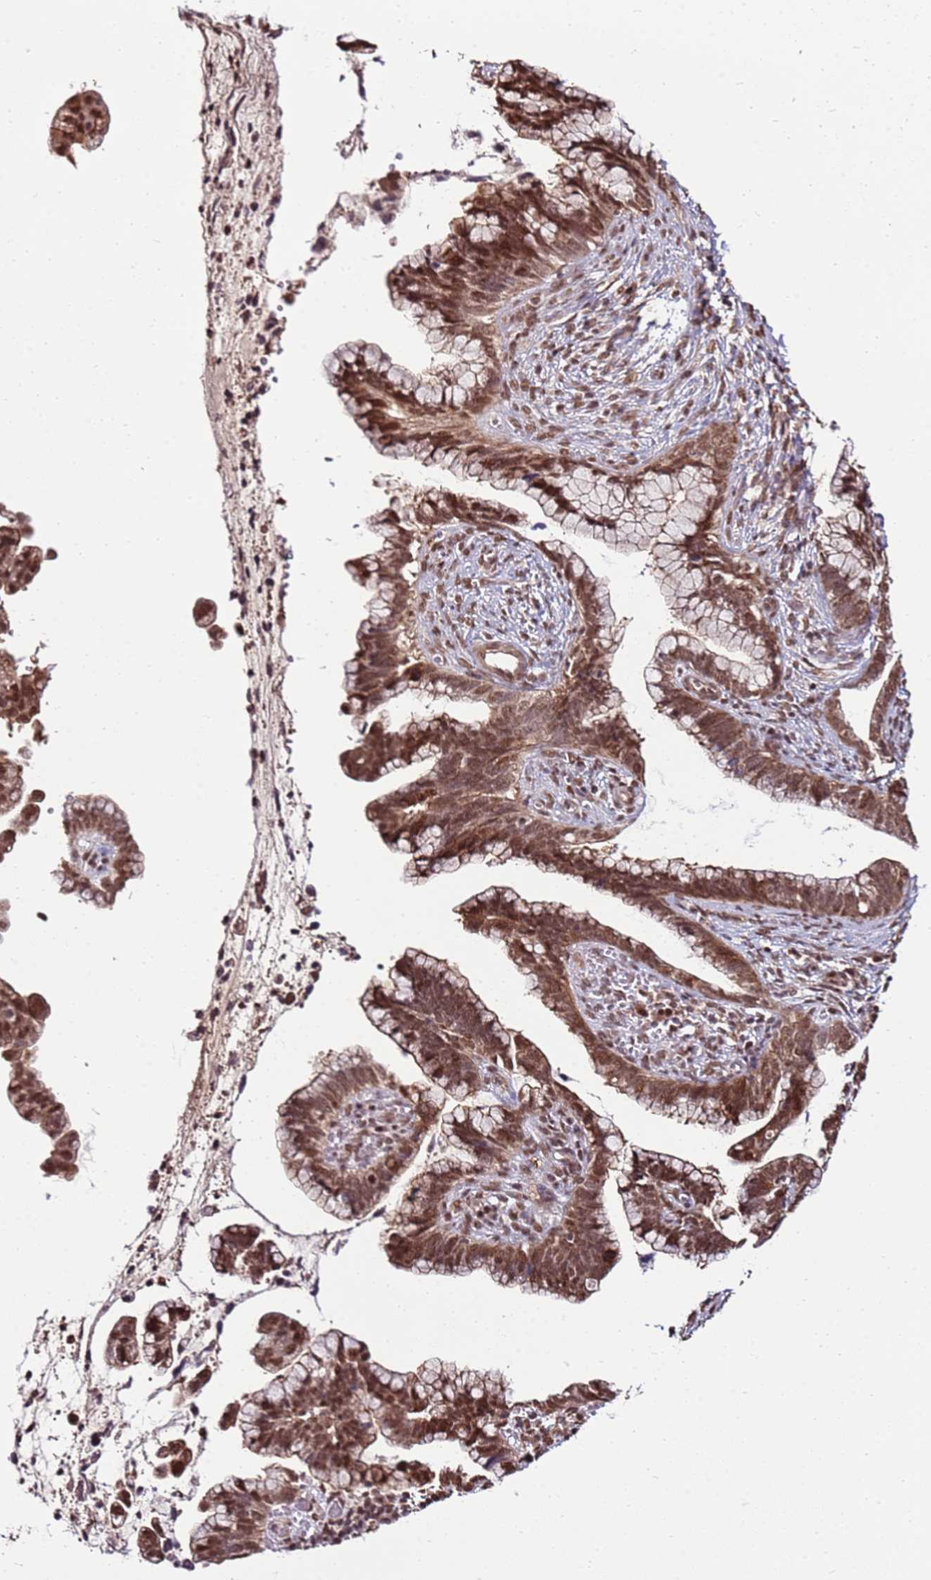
{"staining": {"intensity": "moderate", "quantity": ">75%", "location": "nuclear"}, "tissue": "cervical cancer", "cell_type": "Tumor cells", "image_type": "cancer", "snomed": [{"axis": "morphology", "description": "Adenocarcinoma, NOS"}, {"axis": "topography", "description": "Cervix"}], "caption": "Moderate nuclear staining for a protein is seen in approximately >75% of tumor cells of adenocarcinoma (cervical) using IHC.", "gene": "ZBTB12", "patient": {"sex": "female", "age": 44}}